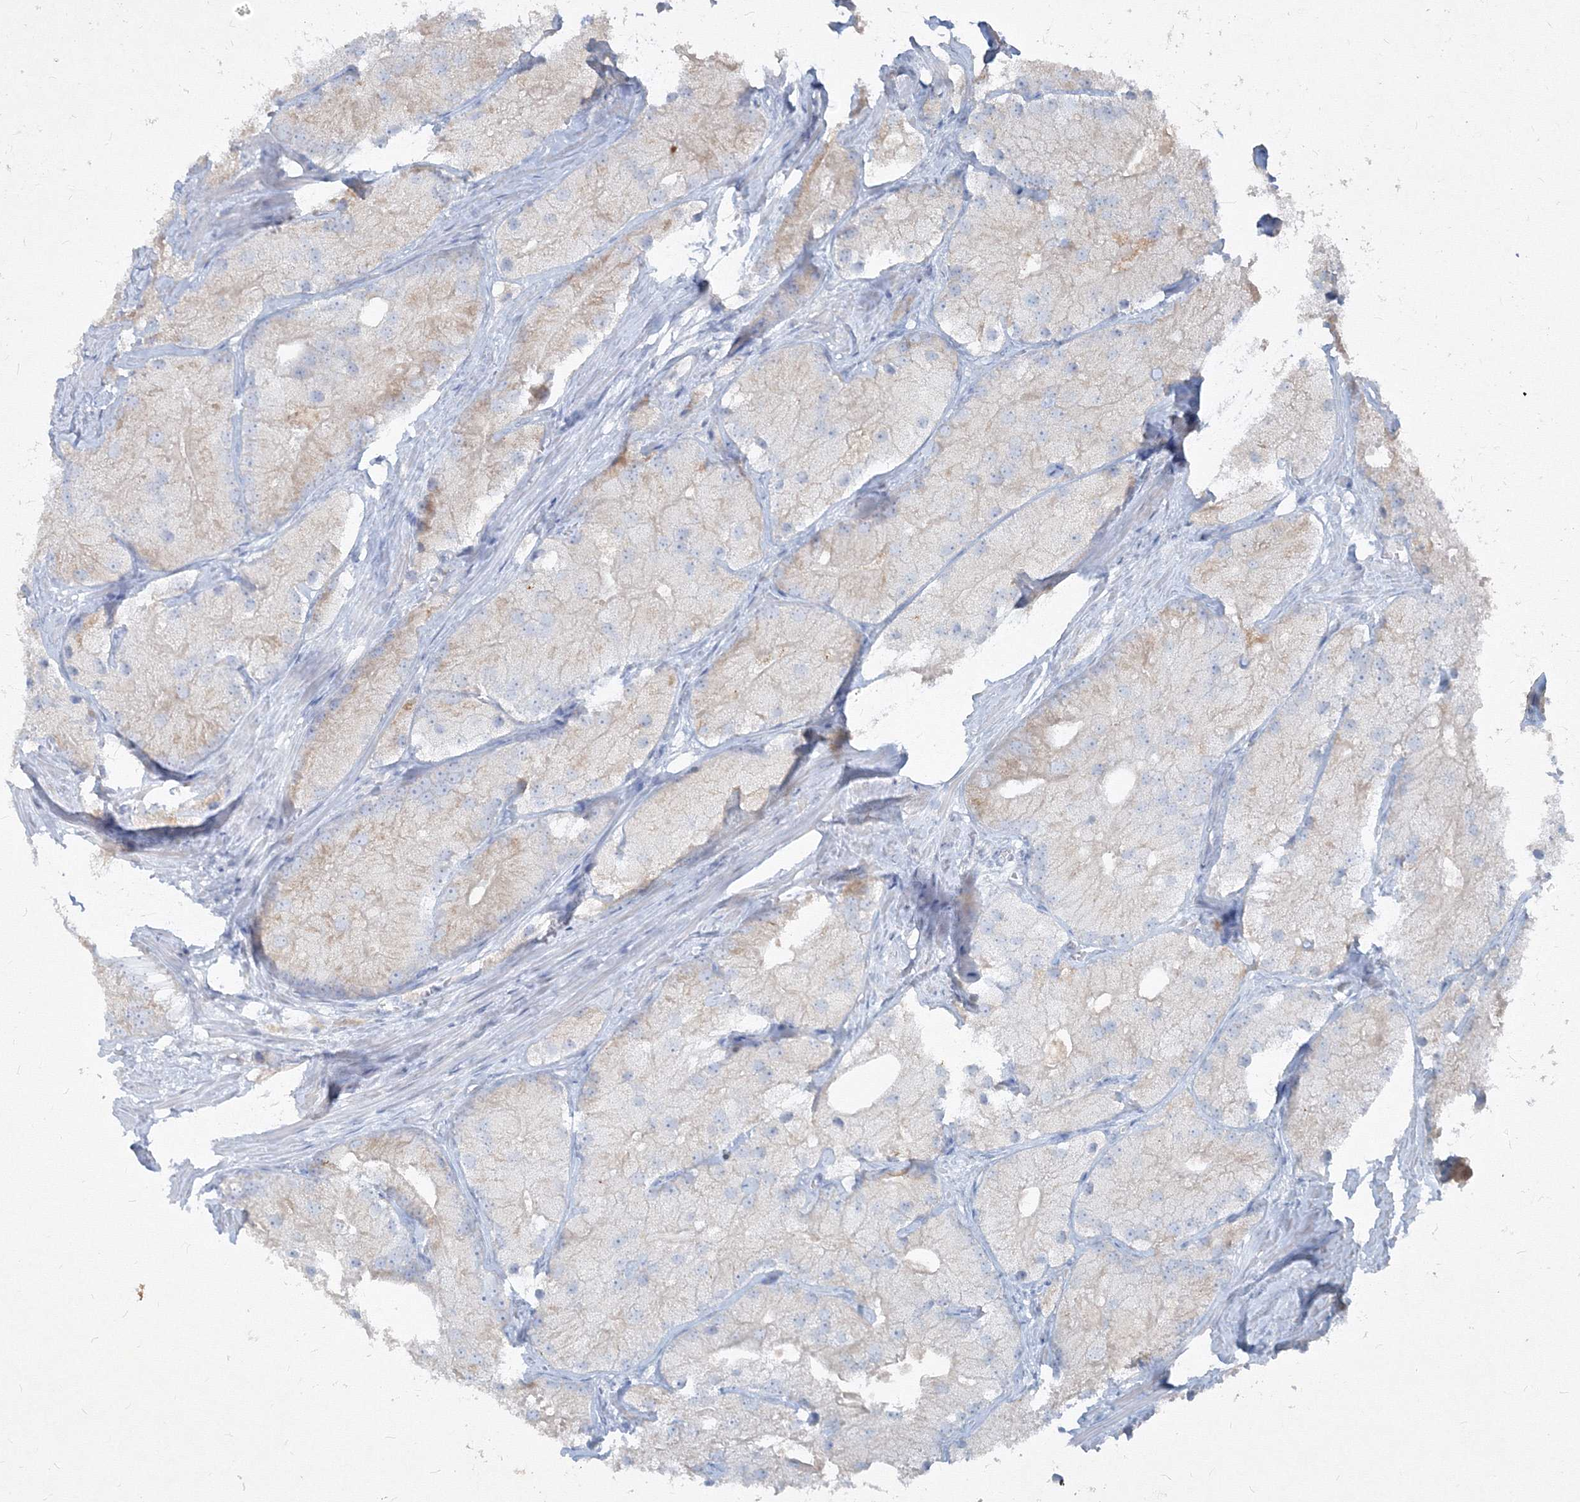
{"staining": {"intensity": "weak", "quantity": "<25%", "location": "cytoplasmic/membranous"}, "tissue": "prostate cancer", "cell_type": "Tumor cells", "image_type": "cancer", "snomed": [{"axis": "morphology", "description": "Adenocarcinoma, Low grade"}, {"axis": "topography", "description": "Prostate"}], "caption": "Tumor cells show no significant expression in prostate cancer (low-grade adenocarcinoma). Brightfield microscopy of immunohistochemistry stained with DAB (3,3'-diaminobenzidine) (brown) and hematoxylin (blue), captured at high magnification.", "gene": "IFNAR1", "patient": {"sex": "male", "age": 69}}